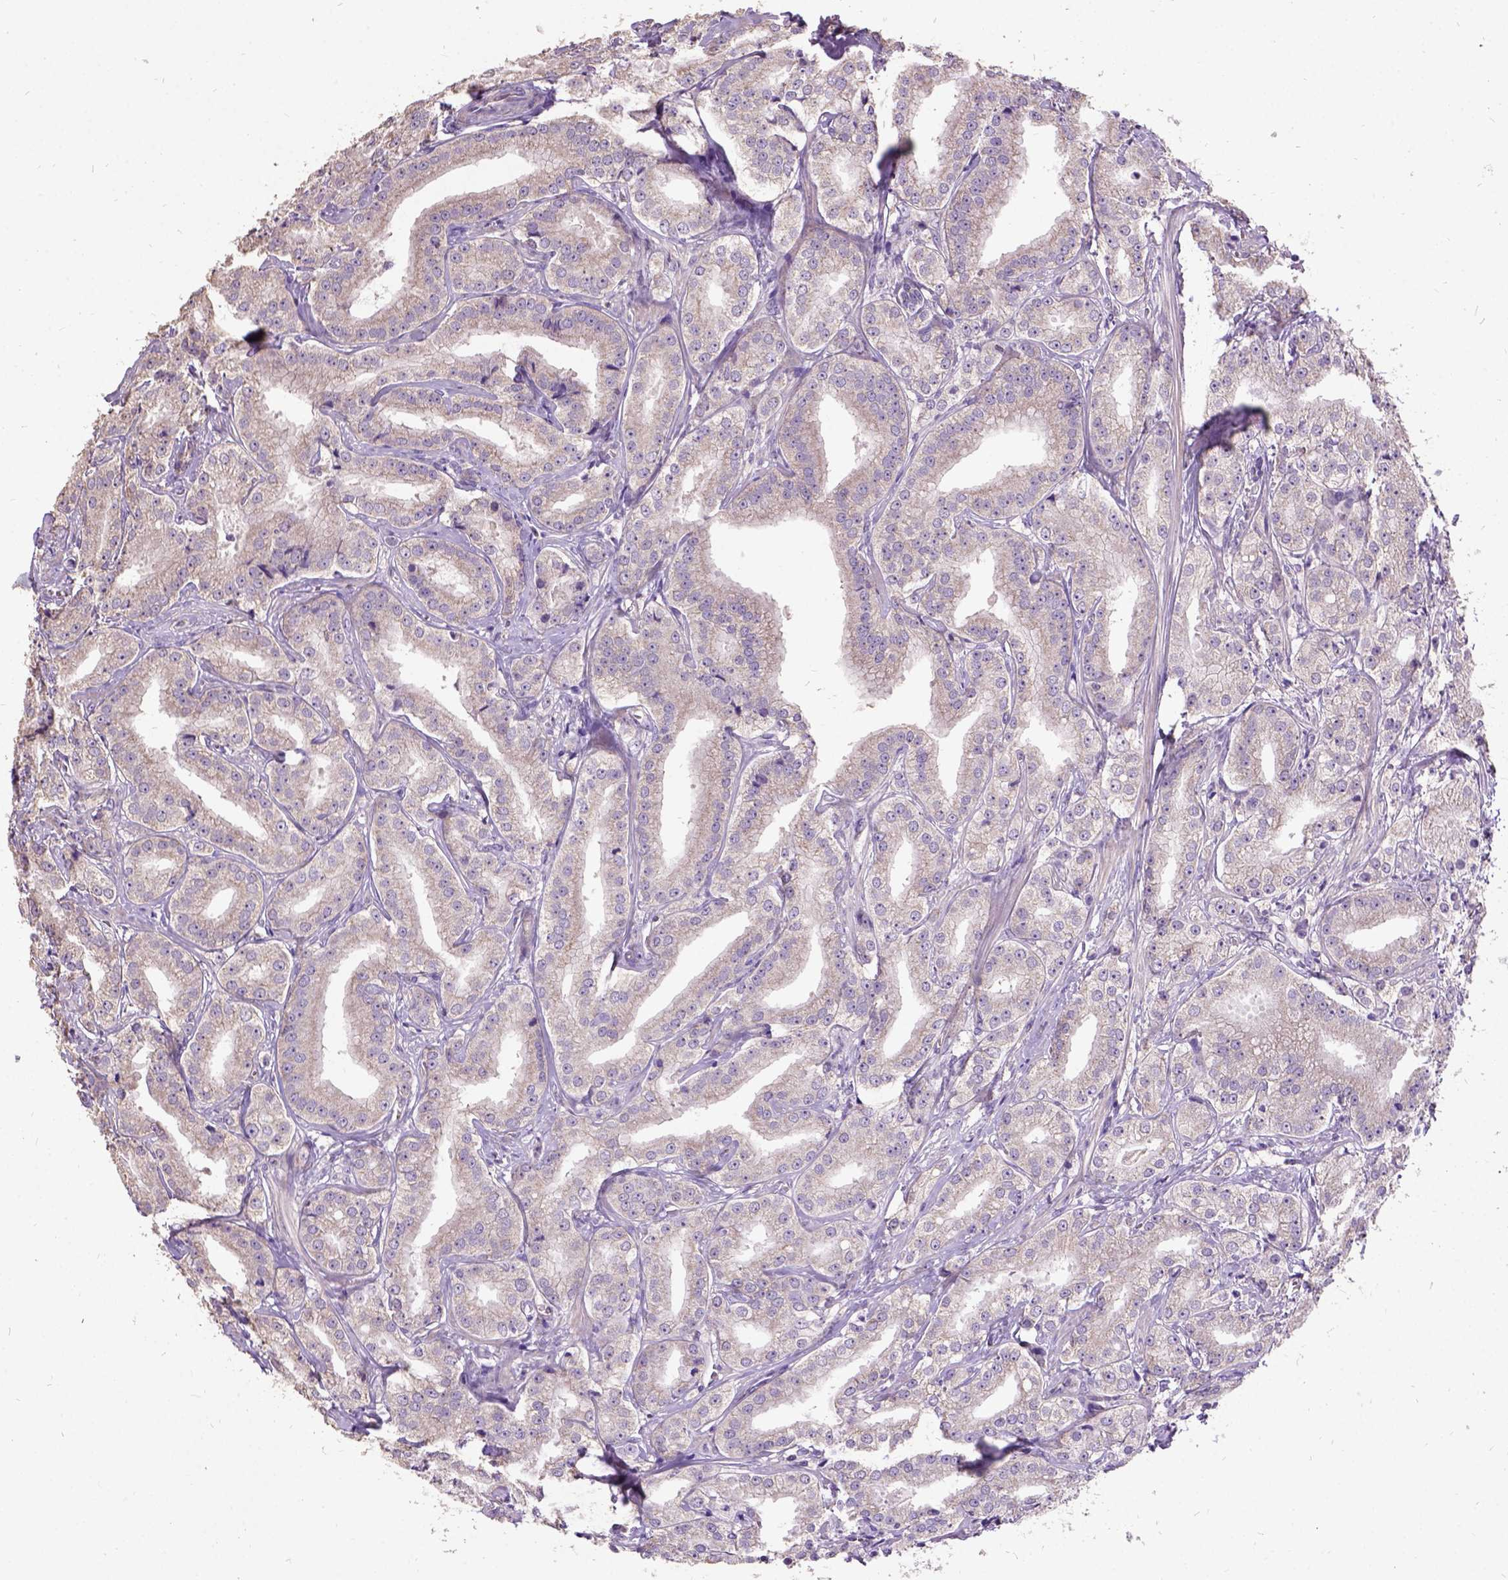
{"staining": {"intensity": "weak", "quantity": "25%-75%", "location": "cytoplasmic/membranous"}, "tissue": "prostate cancer", "cell_type": "Tumor cells", "image_type": "cancer", "snomed": [{"axis": "morphology", "description": "Adenocarcinoma, High grade"}, {"axis": "topography", "description": "Prostate"}], "caption": "This histopathology image shows immunohistochemistry staining of human prostate cancer (adenocarcinoma (high-grade)), with low weak cytoplasmic/membranous positivity in about 25%-75% of tumor cells.", "gene": "DQX1", "patient": {"sex": "male", "age": 64}}